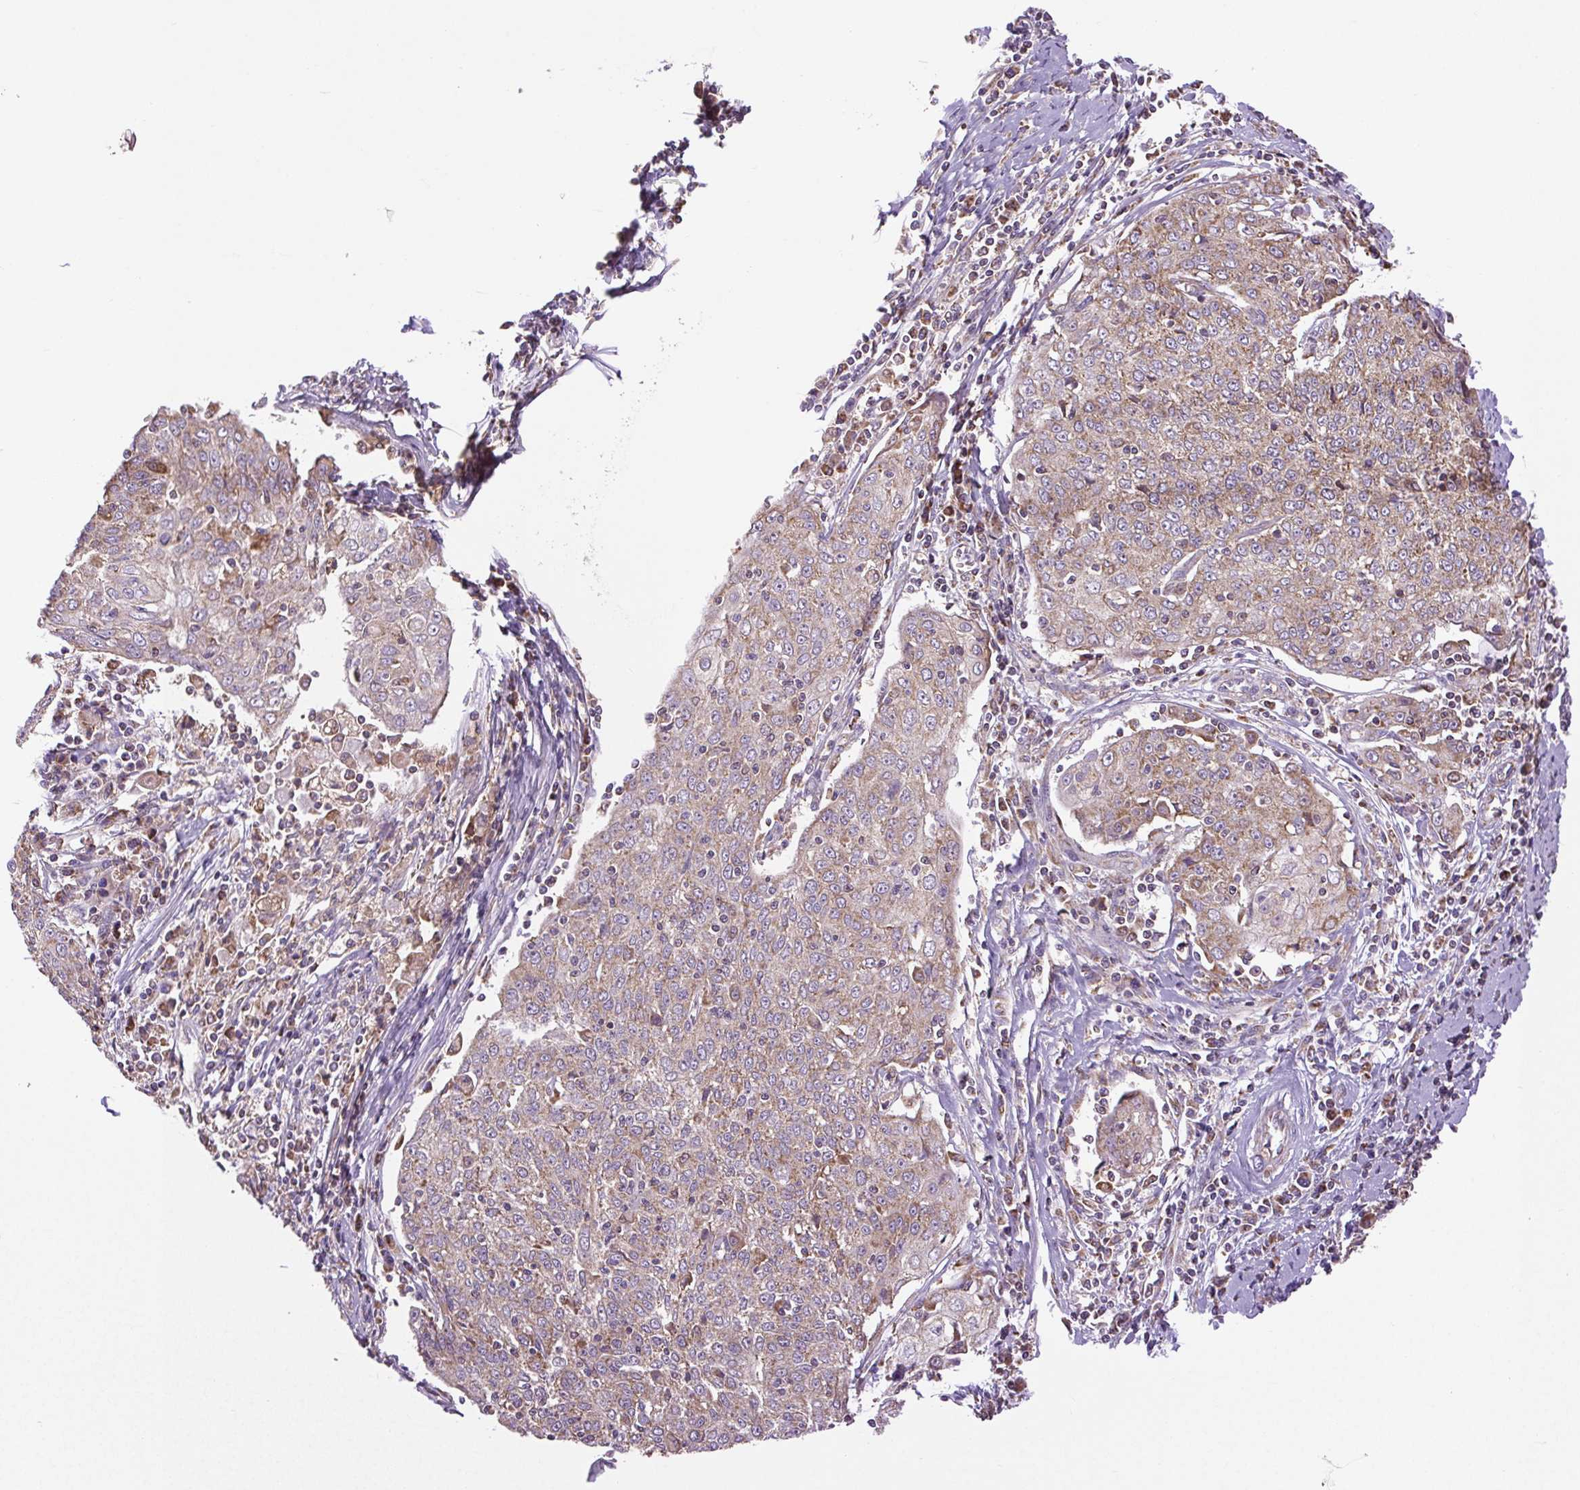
{"staining": {"intensity": "moderate", "quantity": ">75%", "location": "cytoplasmic/membranous"}, "tissue": "cervical cancer", "cell_type": "Tumor cells", "image_type": "cancer", "snomed": [{"axis": "morphology", "description": "Squamous cell carcinoma, NOS"}, {"axis": "topography", "description": "Cervix"}], "caption": "High-power microscopy captured an IHC image of cervical cancer, revealing moderate cytoplasmic/membranous staining in approximately >75% of tumor cells.", "gene": "PLCG1", "patient": {"sex": "female", "age": 48}}